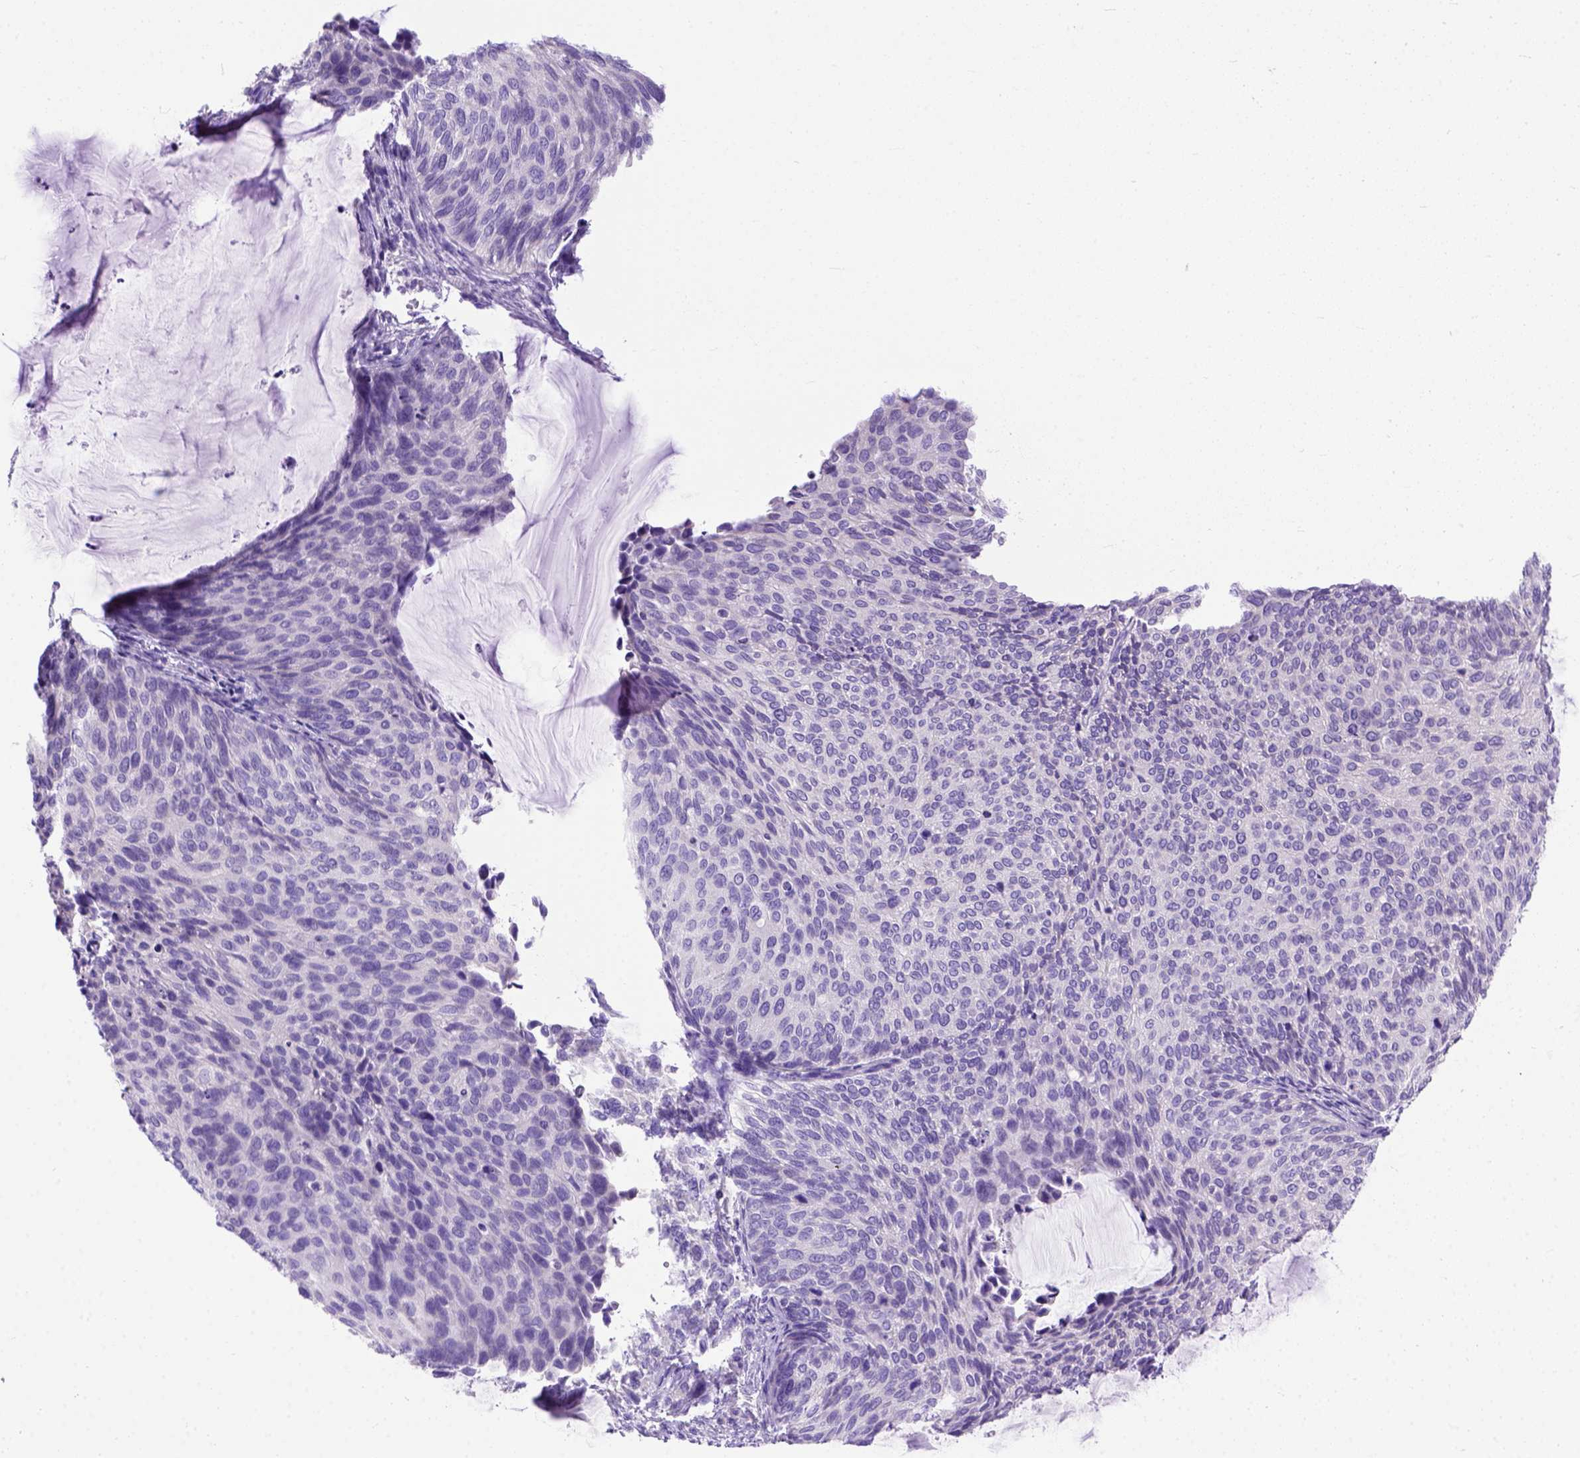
{"staining": {"intensity": "negative", "quantity": "none", "location": "none"}, "tissue": "cervical cancer", "cell_type": "Tumor cells", "image_type": "cancer", "snomed": [{"axis": "morphology", "description": "Squamous cell carcinoma, NOS"}, {"axis": "topography", "description": "Cervix"}], "caption": "IHC photomicrograph of neoplastic tissue: human cervical cancer (squamous cell carcinoma) stained with DAB displays no significant protein expression in tumor cells.", "gene": "ODAD3", "patient": {"sex": "female", "age": 36}}